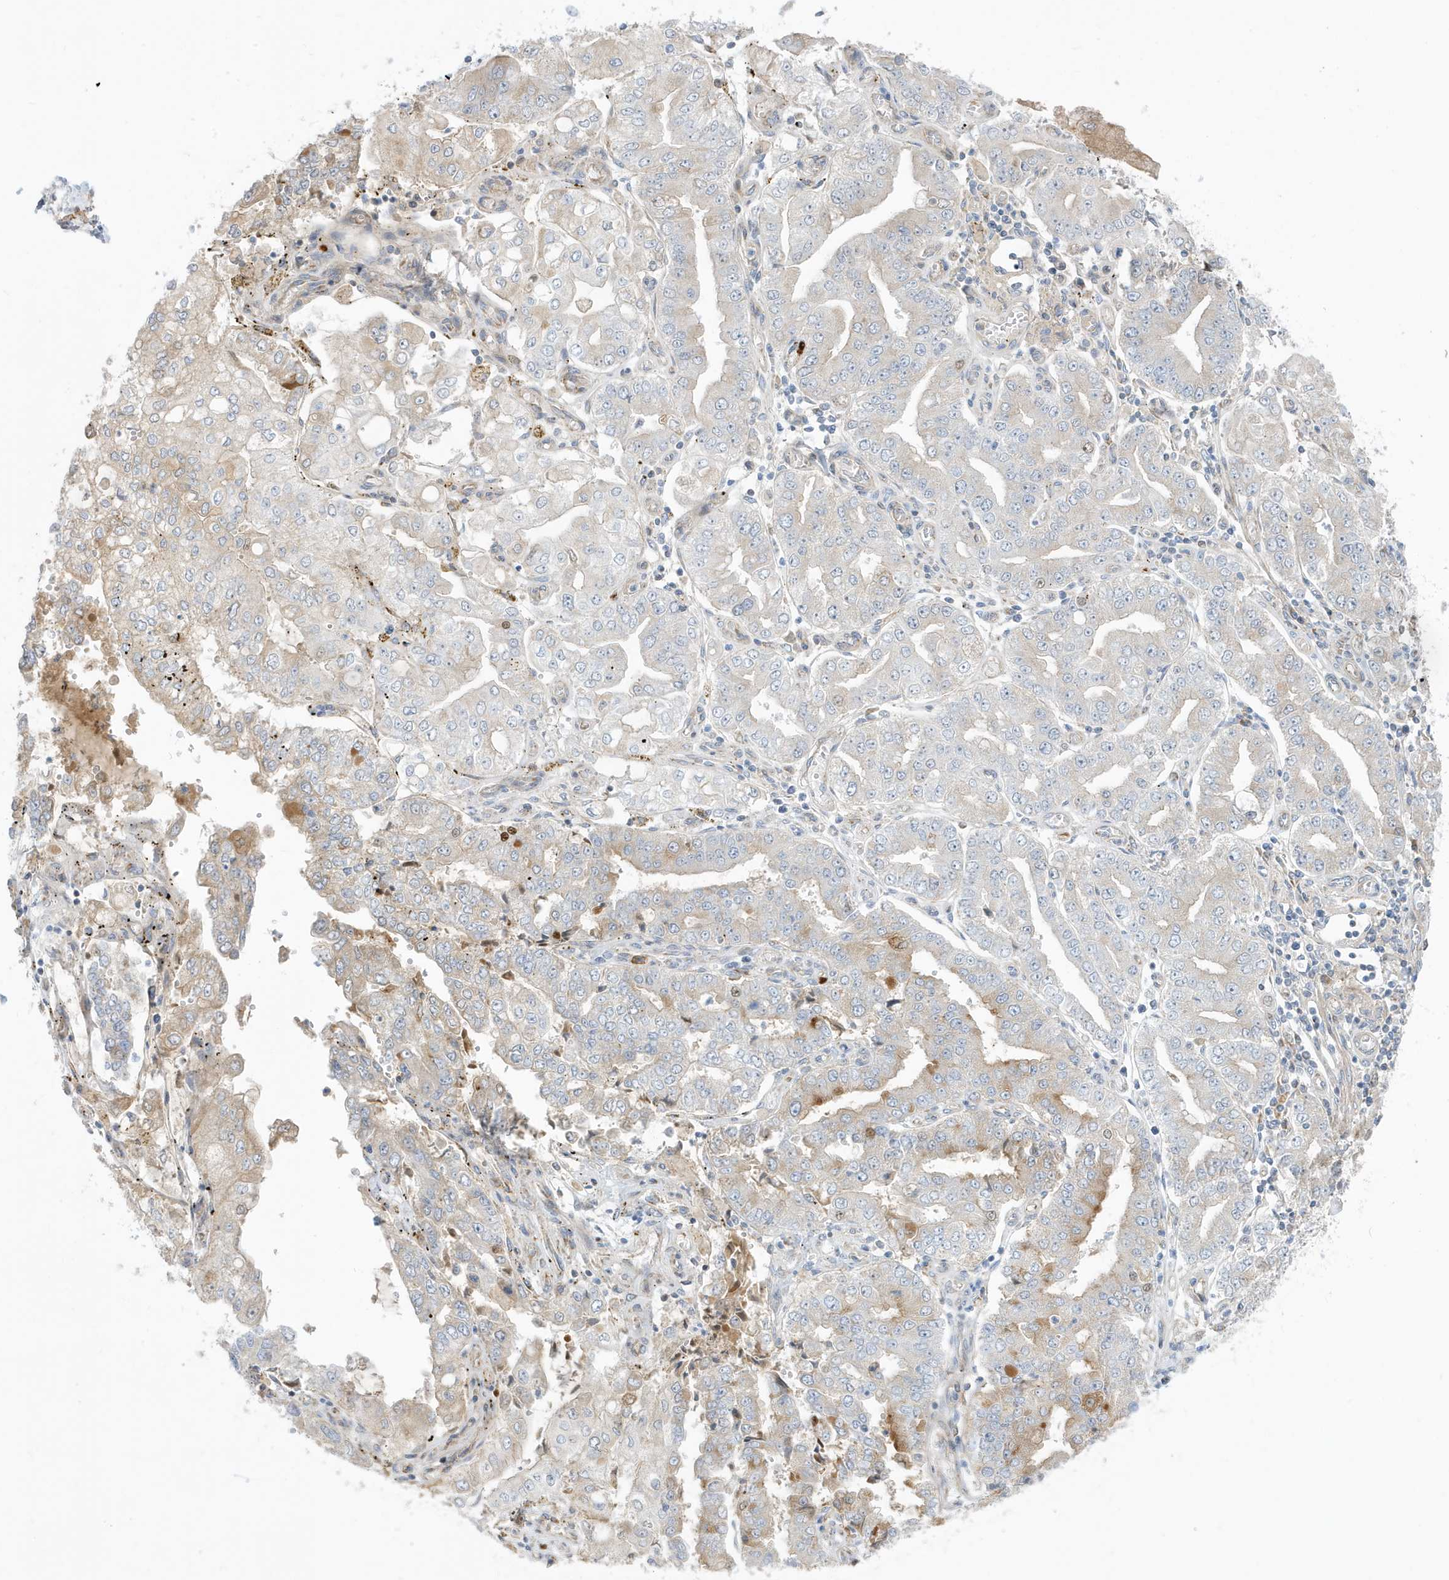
{"staining": {"intensity": "weak", "quantity": "<25%", "location": "cytoplasmic/membranous"}, "tissue": "stomach cancer", "cell_type": "Tumor cells", "image_type": "cancer", "snomed": [{"axis": "morphology", "description": "Adenocarcinoma, NOS"}, {"axis": "topography", "description": "Stomach"}], "caption": "This is a photomicrograph of immunohistochemistry staining of adenocarcinoma (stomach), which shows no staining in tumor cells.", "gene": "IFT57", "patient": {"sex": "male", "age": 76}}